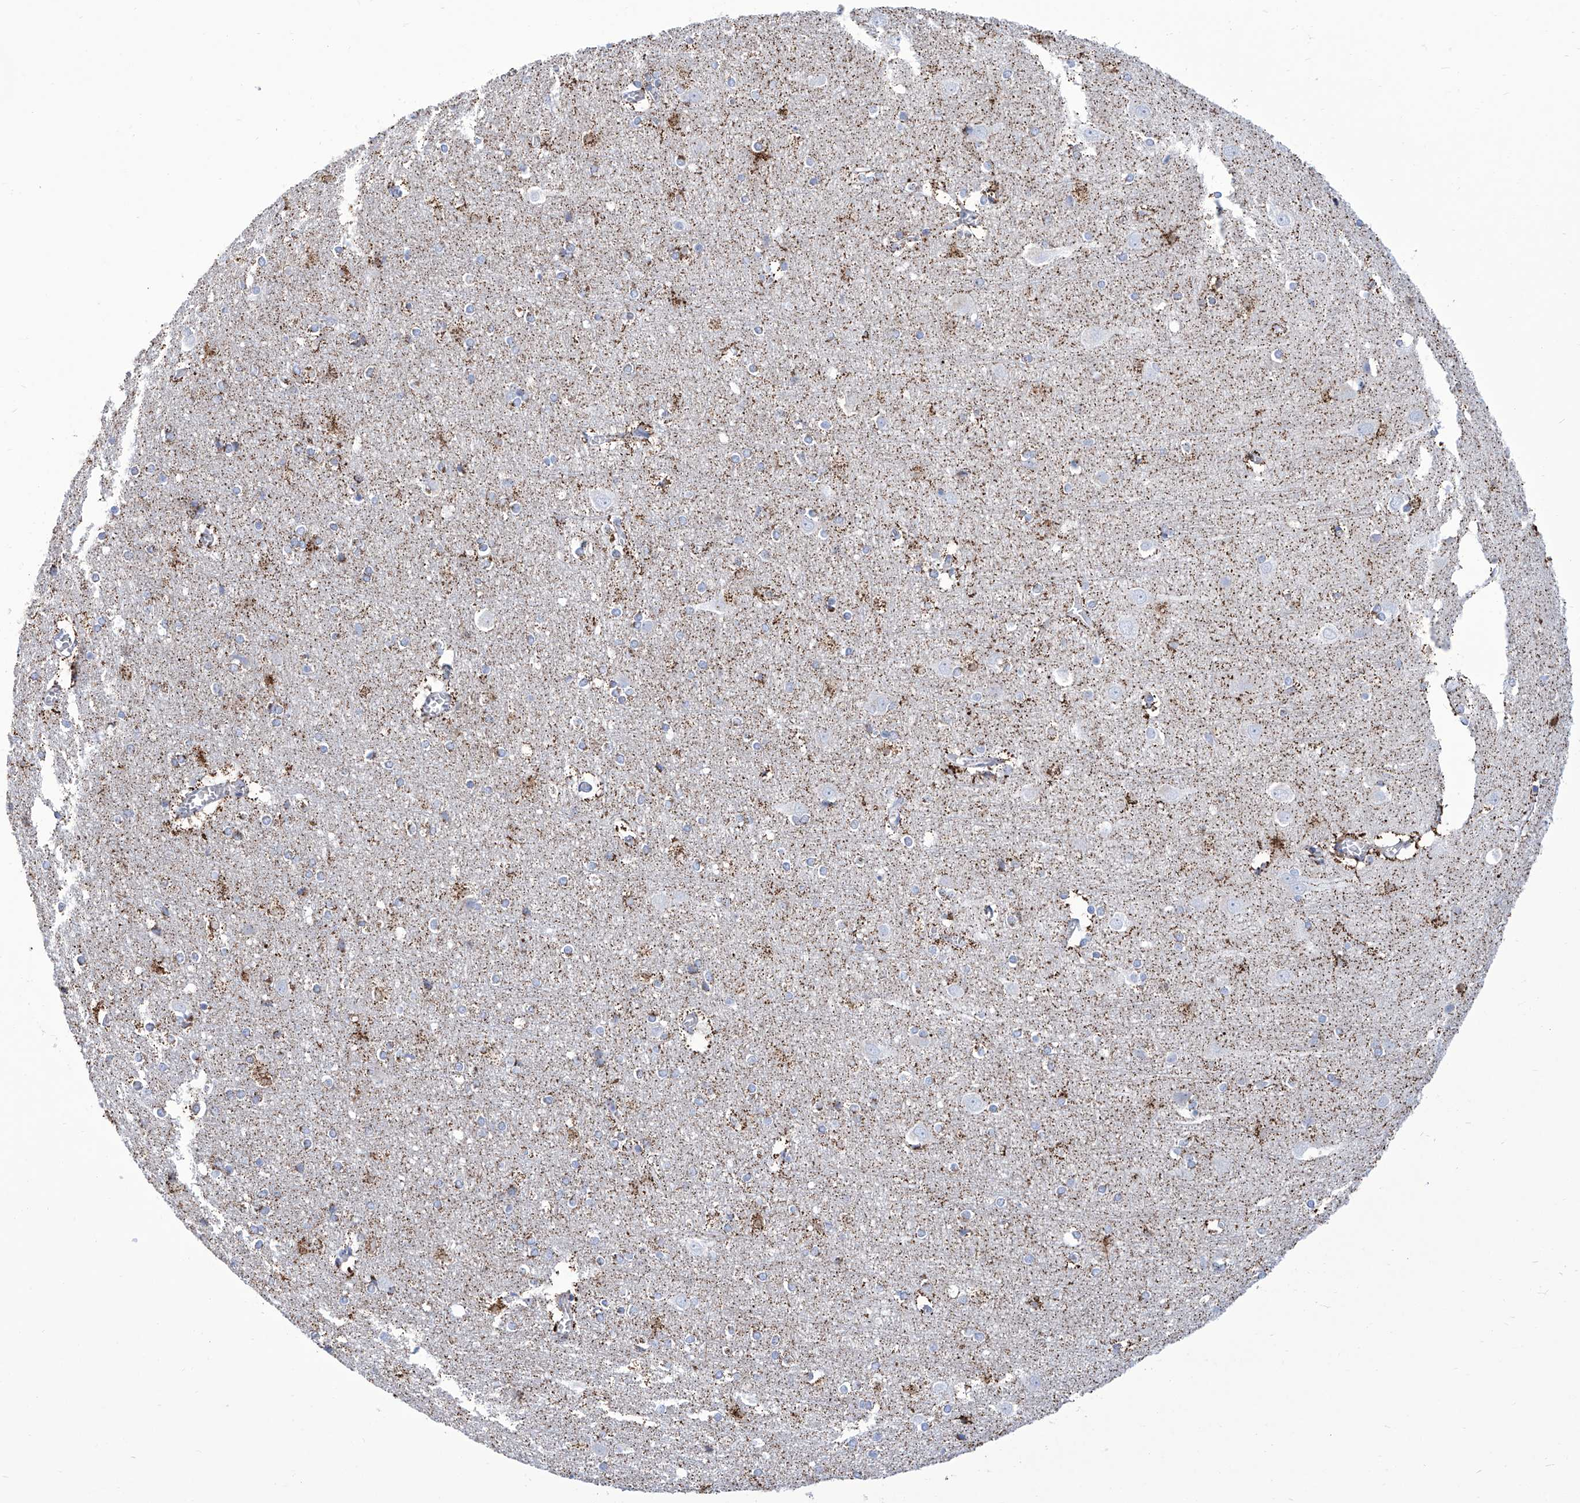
{"staining": {"intensity": "moderate", "quantity": "25%-75%", "location": "cytoplasmic/membranous"}, "tissue": "cerebral cortex", "cell_type": "Endothelial cells", "image_type": "normal", "snomed": [{"axis": "morphology", "description": "Normal tissue, NOS"}, {"axis": "topography", "description": "Cerebral cortex"}], "caption": "The histopathology image reveals immunohistochemical staining of normal cerebral cortex. There is moderate cytoplasmic/membranous expression is present in about 25%-75% of endothelial cells.", "gene": "ALDH6A1", "patient": {"sex": "male", "age": 54}}